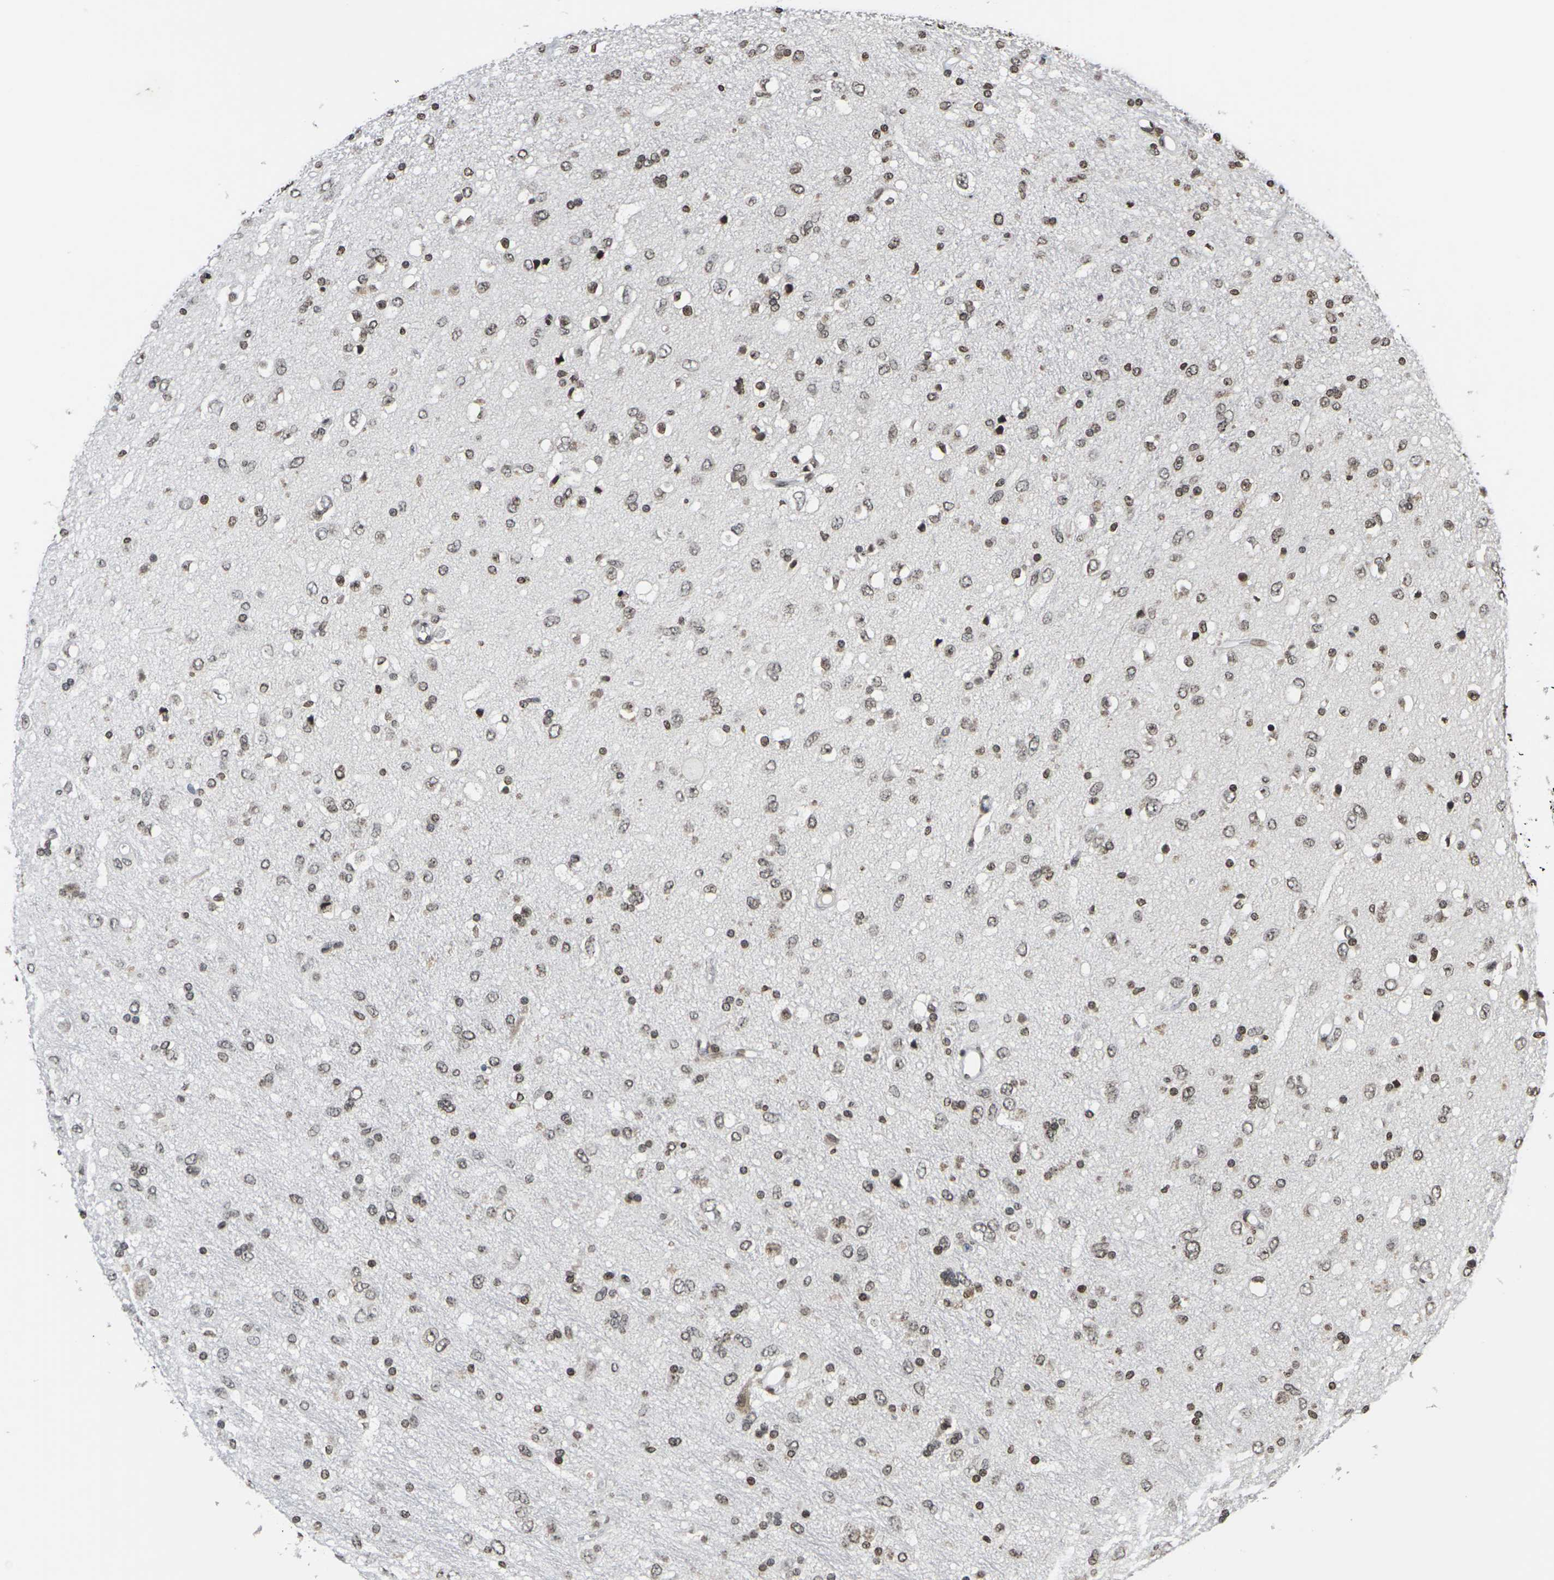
{"staining": {"intensity": "moderate", "quantity": "25%-75%", "location": "nuclear"}, "tissue": "glioma", "cell_type": "Tumor cells", "image_type": "cancer", "snomed": [{"axis": "morphology", "description": "Glioma, malignant, Low grade"}, {"axis": "topography", "description": "Brain"}], "caption": "Immunohistochemical staining of human malignant glioma (low-grade) demonstrates moderate nuclear protein expression in about 25%-75% of tumor cells. Immunohistochemistry (ihc) stains the protein in brown and the nuclei are stained blue.", "gene": "ETV5", "patient": {"sex": "male", "age": 77}}